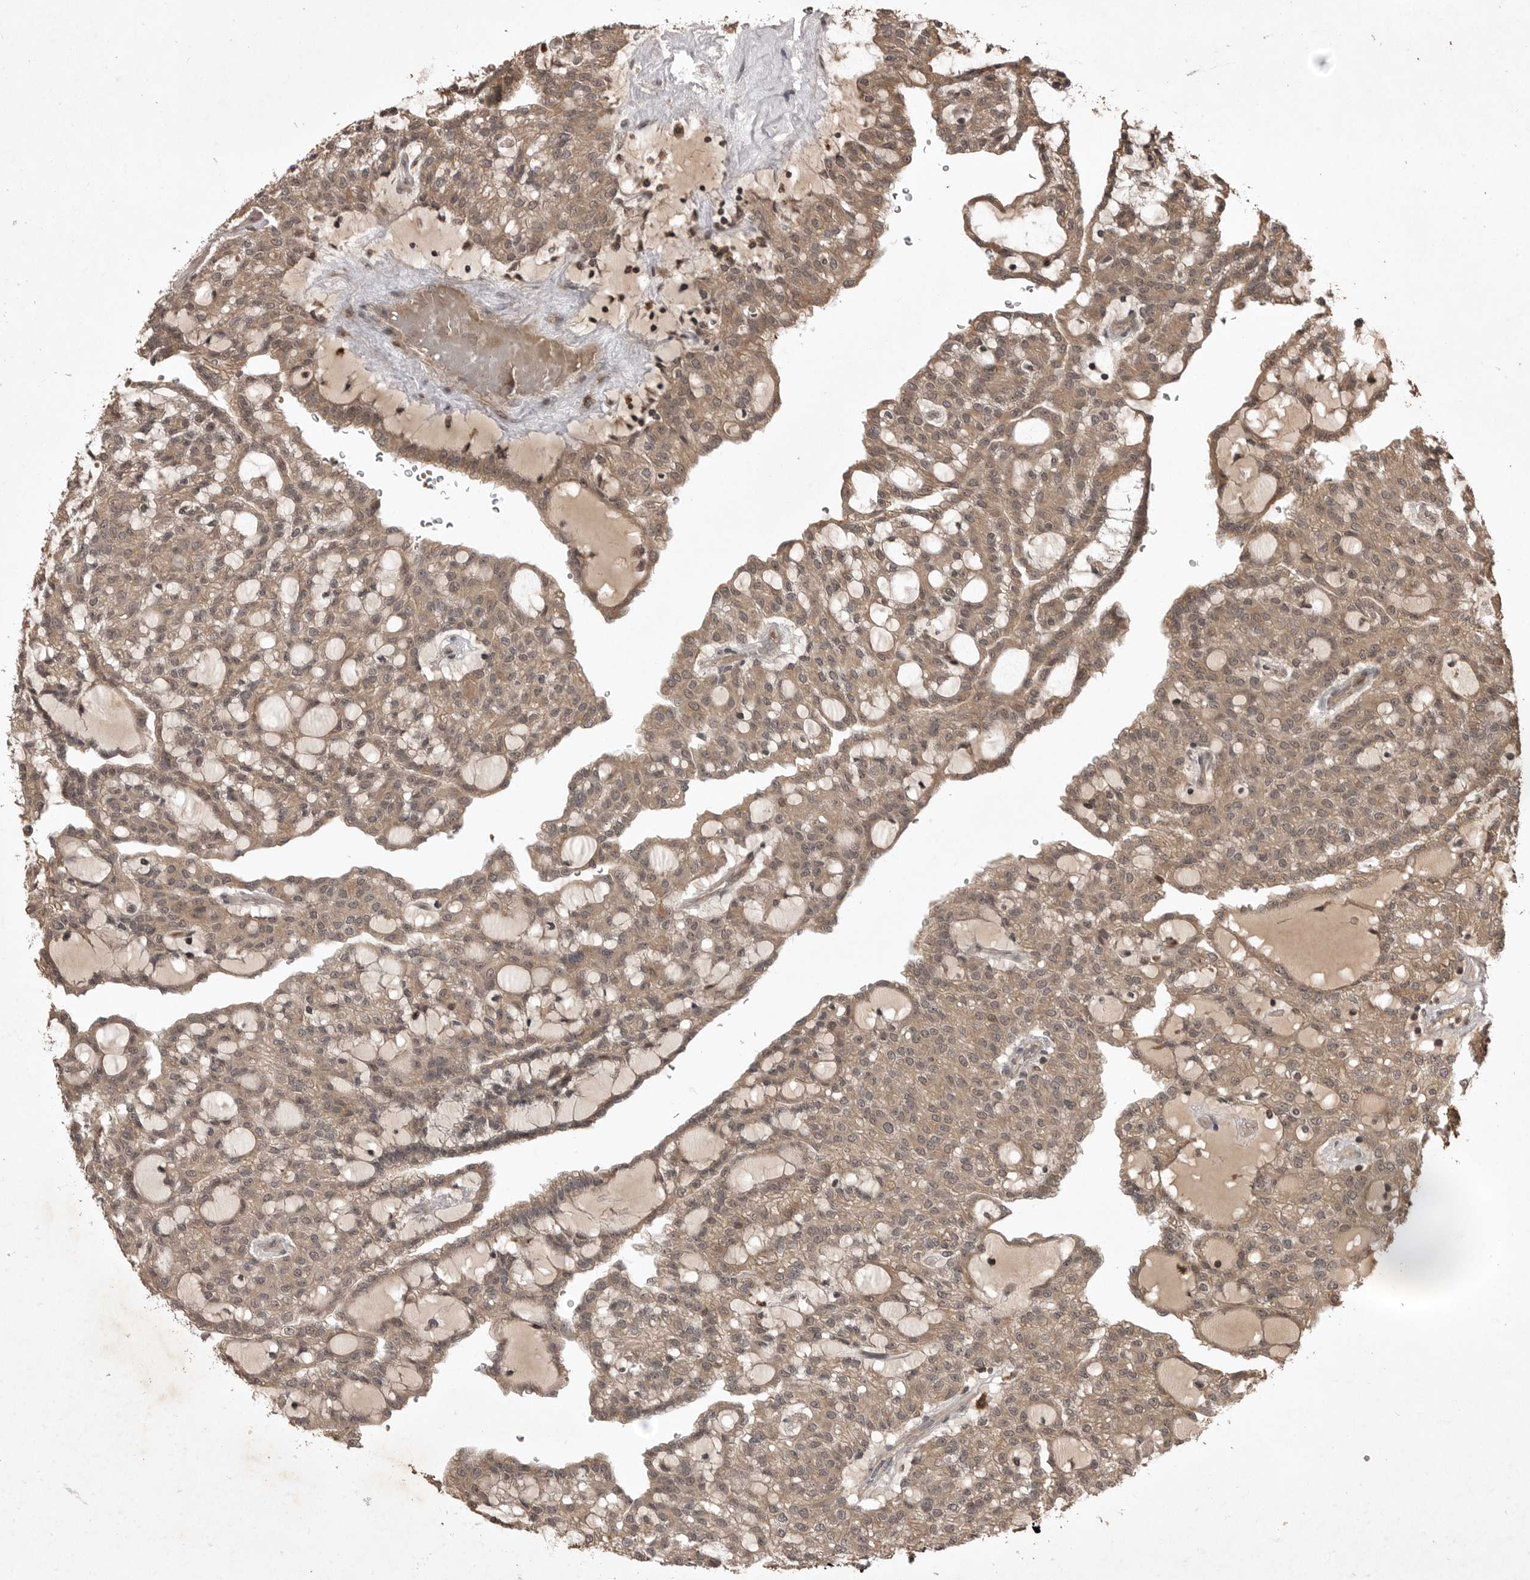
{"staining": {"intensity": "weak", "quantity": ">75%", "location": "cytoplasmic/membranous"}, "tissue": "renal cancer", "cell_type": "Tumor cells", "image_type": "cancer", "snomed": [{"axis": "morphology", "description": "Adenocarcinoma, NOS"}, {"axis": "topography", "description": "Kidney"}], "caption": "Renal cancer tissue exhibits weak cytoplasmic/membranous staining in about >75% of tumor cells", "gene": "AKAP7", "patient": {"sex": "male", "age": 63}}